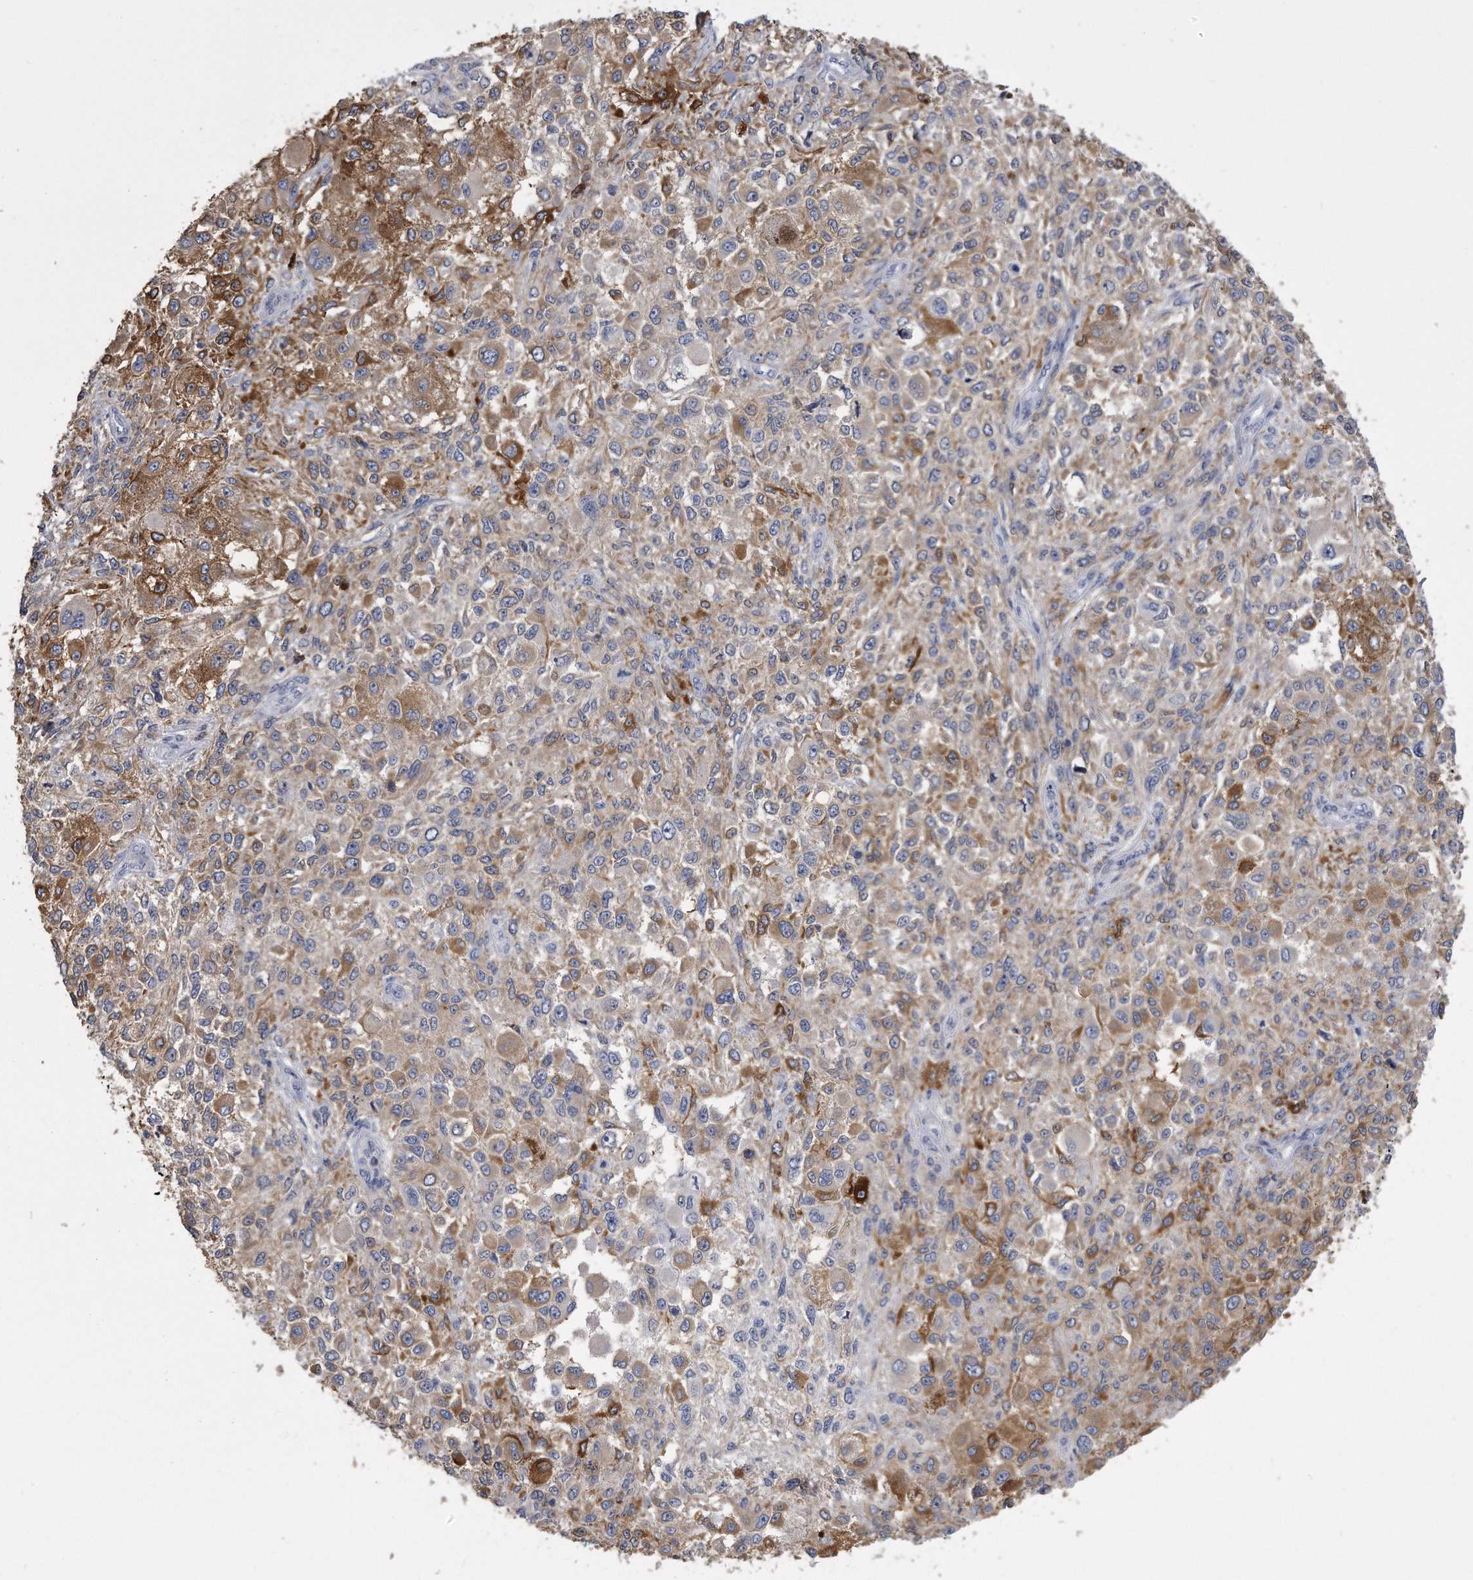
{"staining": {"intensity": "moderate", "quantity": "<25%", "location": "cytoplasmic/membranous"}, "tissue": "melanoma", "cell_type": "Tumor cells", "image_type": "cancer", "snomed": [{"axis": "morphology", "description": "Necrosis, NOS"}, {"axis": "morphology", "description": "Malignant melanoma, NOS"}, {"axis": "topography", "description": "Skin"}], "caption": "A micrograph showing moderate cytoplasmic/membranous expression in approximately <25% of tumor cells in melanoma, as visualized by brown immunohistochemical staining.", "gene": "PYGB", "patient": {"sex": "female", "age": 87}}